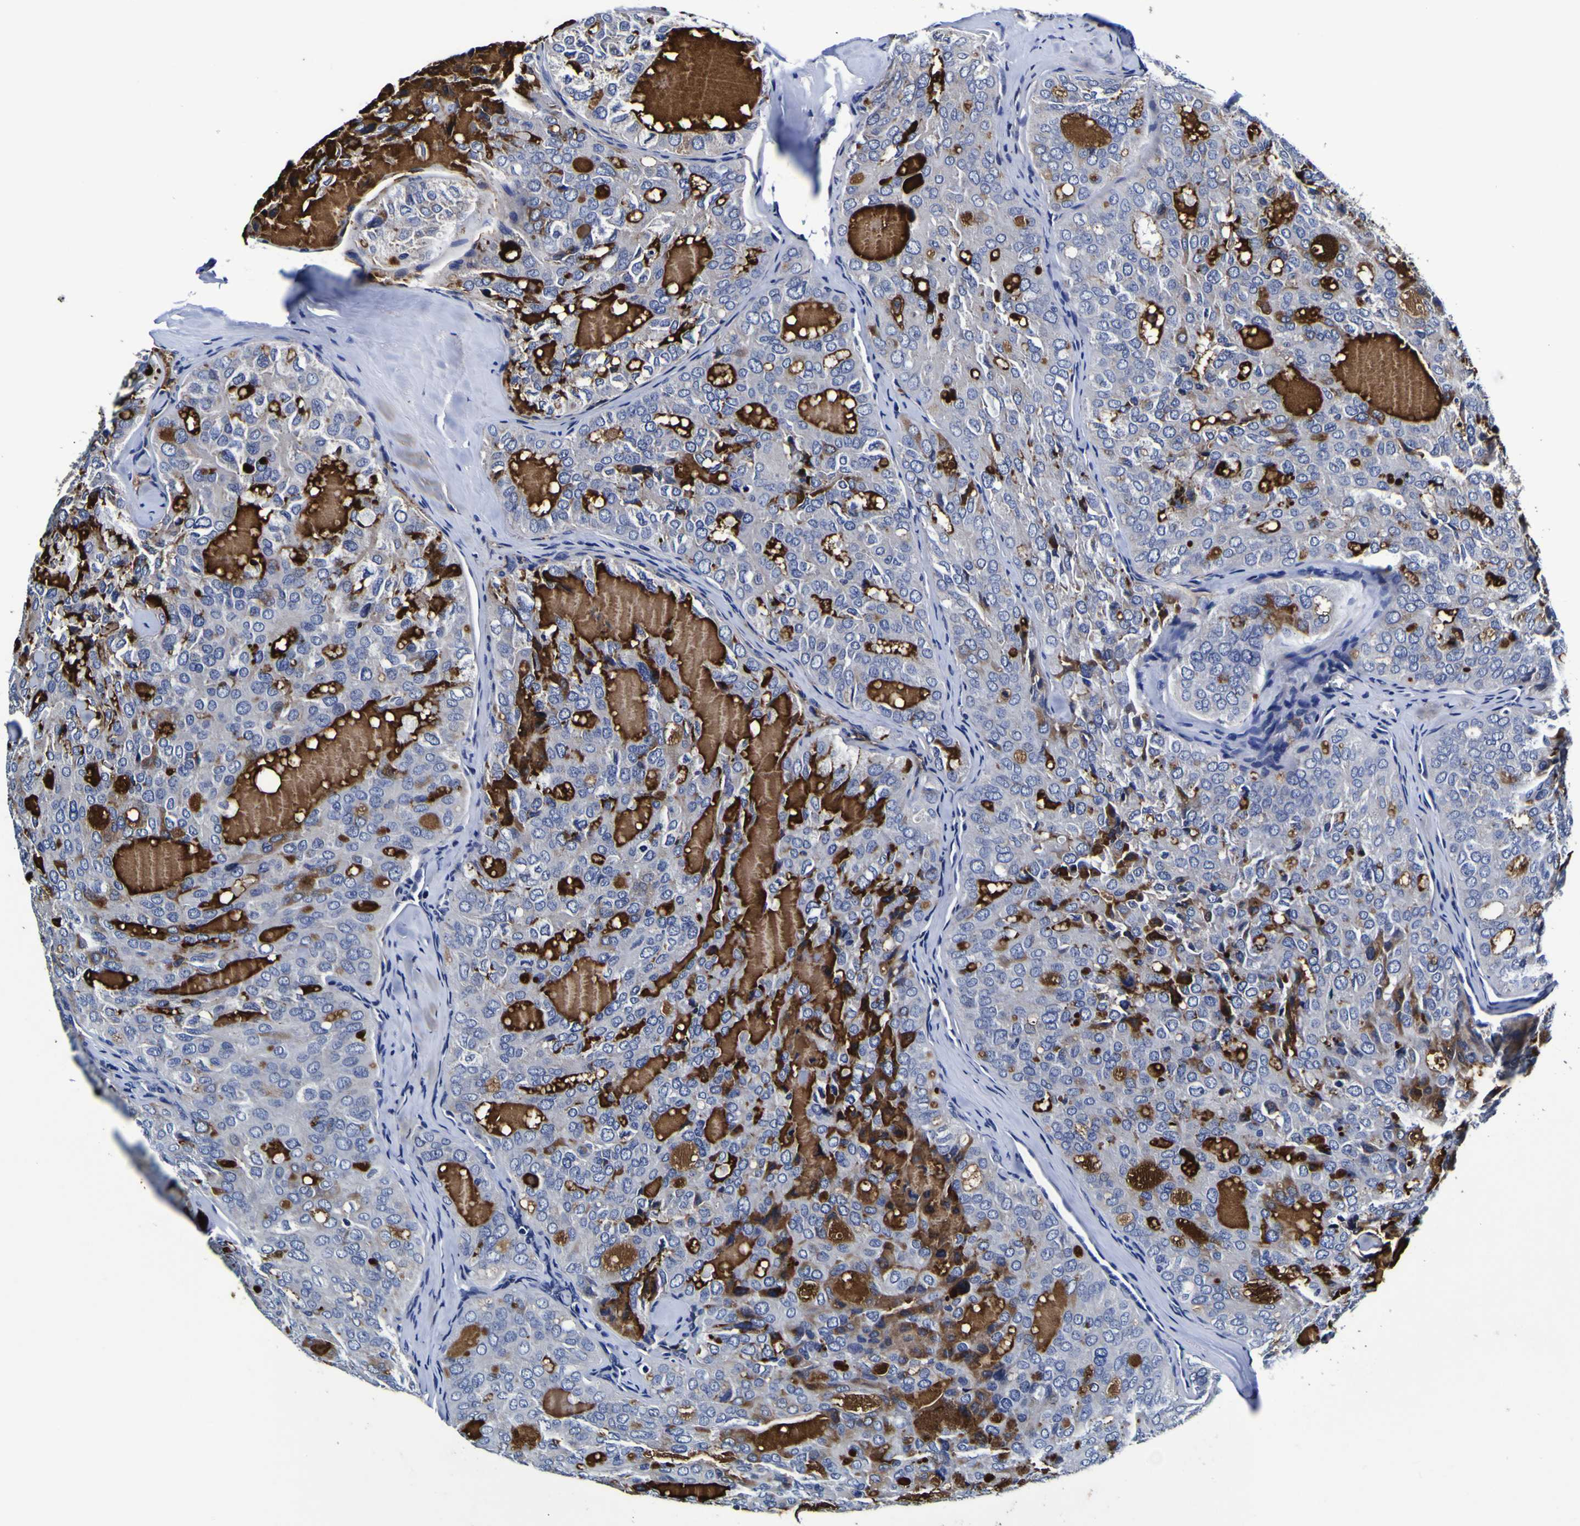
{"staining": {"intensity": "negative", "quantity": "none", "location": "none"}, "tissue": "thyroid cancer", "cell_type": "Tumor cells", "image_type": "cancer", "snomed": [{"axis": "morphology", "description": "Follicular adenoma carcinoma, NOS"}, {"axis": "topography", "description": "Thyroid gland"}], "caption": "Protein analysis of thyroid follicular adenoma carcinoma demonstrates no significant expression in tumor cells.", "gene": "PANK4", "patient": {"sex": "male", "age": 75}}